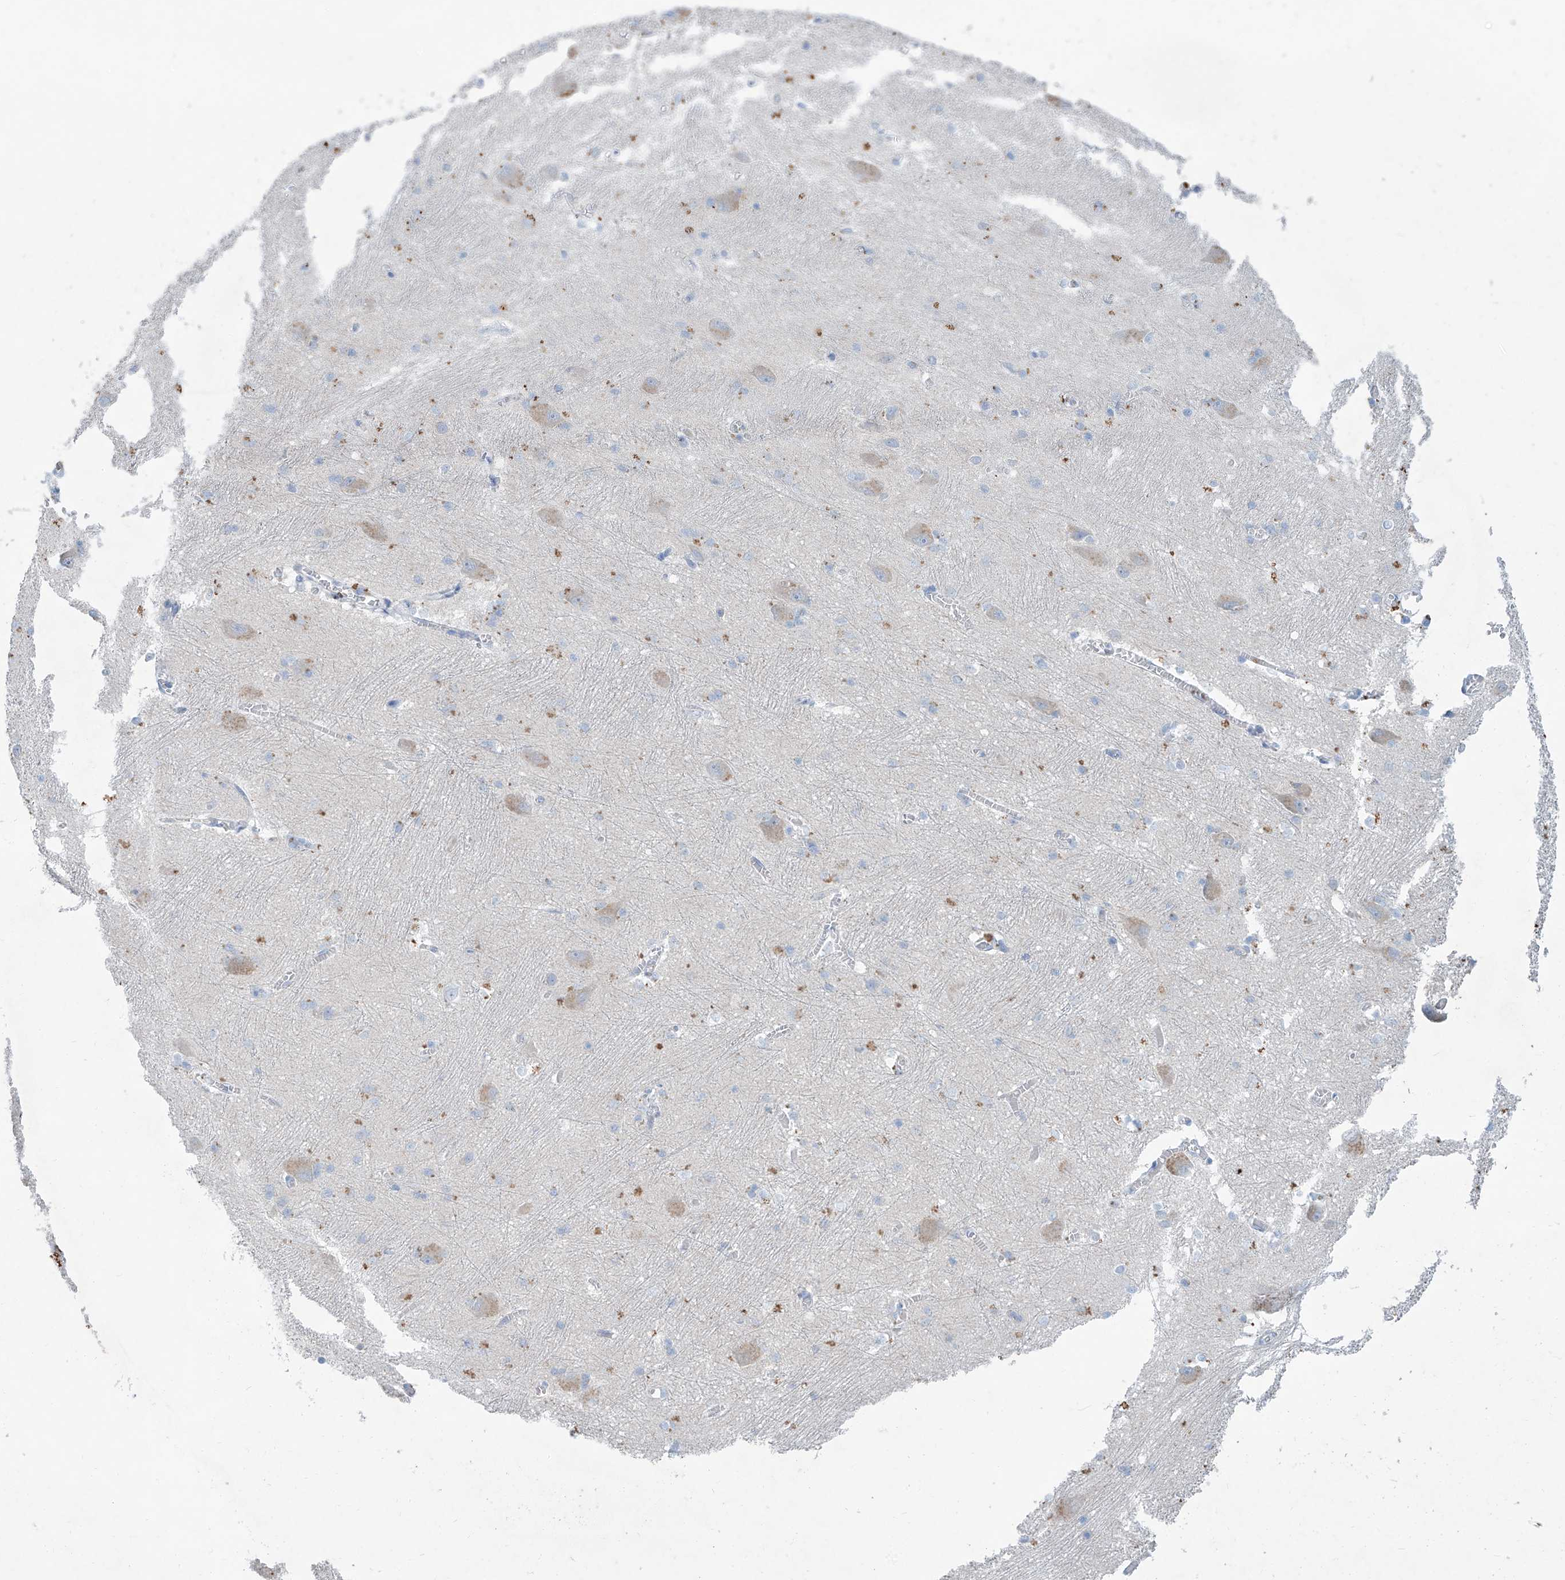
{"staining": {"intensity": "negative", "quantity": "none", "location": "none"}, "tissue": "caudate", "cell_type": "Glial cells", "image_type": "normal", "snomed": [{"axis": "morphology", "description": "Normal tissue, NOS"}, {"axis": "topography", "description": "Lateral ventricle wall"}], "caption": "A photomicrograph of caudate stained for a protein shows no brown staining in glial cells.", "gene": "ANKRD34A", "patient": {"sex": "male", "age": 37}}